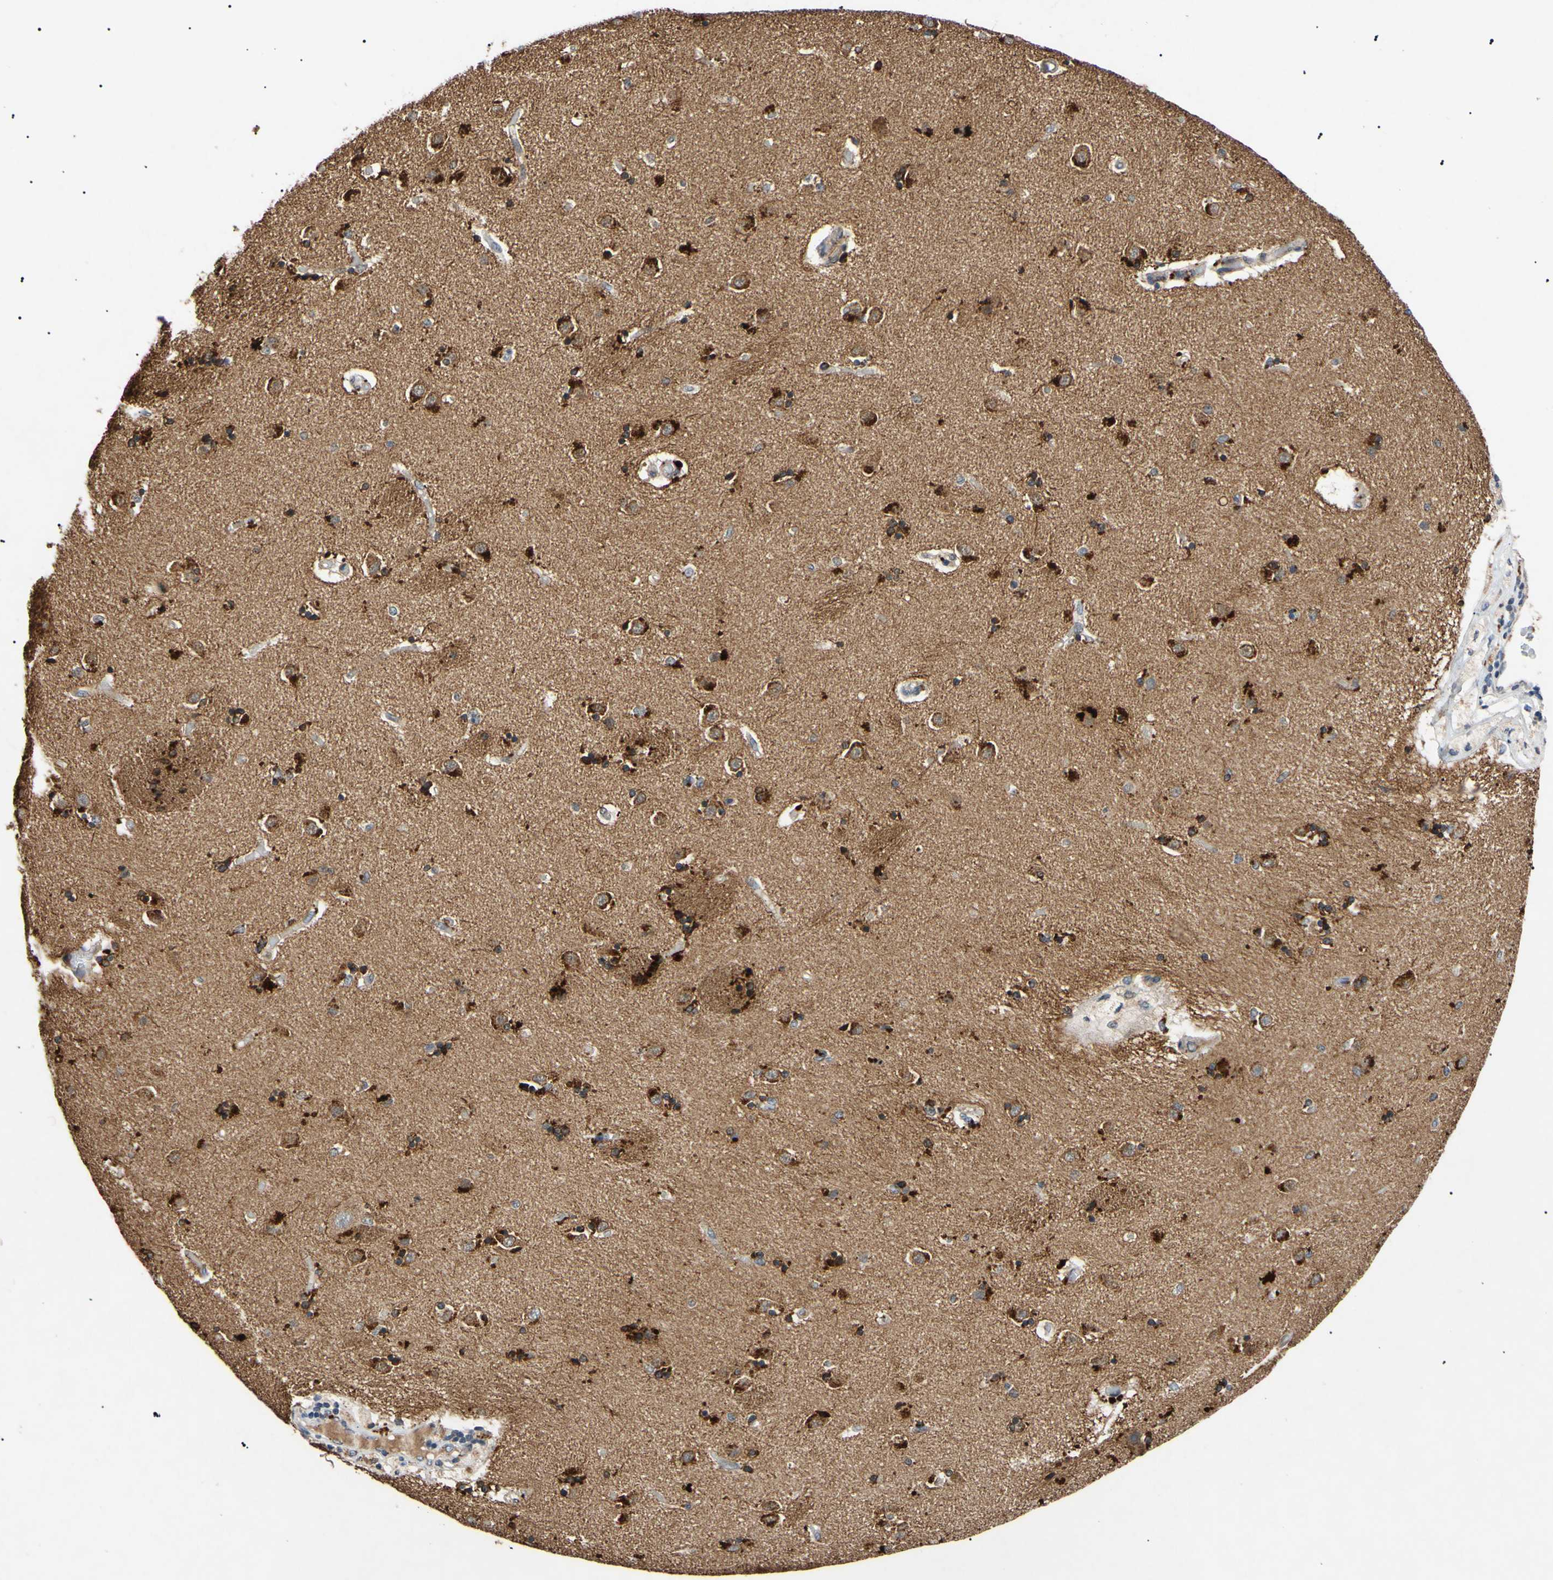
{"staining": {"intensity": "moderate", "quantity": "25%-75%", "location": "cytoplasmic/membranous"}, "tissue": "caudate", "cell_type": "Glial cells", "image_type": "normal", "snomed": [{"axis": "morphology", "description": "Normal tissue, NOS"}, {"axis": "topography", "description": "Lateral ventricle wall"}], "caption": "Human caudate stained for a protein (brown) exhibits moderate cytoplasmic/membranous positive positivity in approximately 25%-75% of glial cells.", "gene": "TUBB4A", "patient": {"sex": "female", "age": 54}}